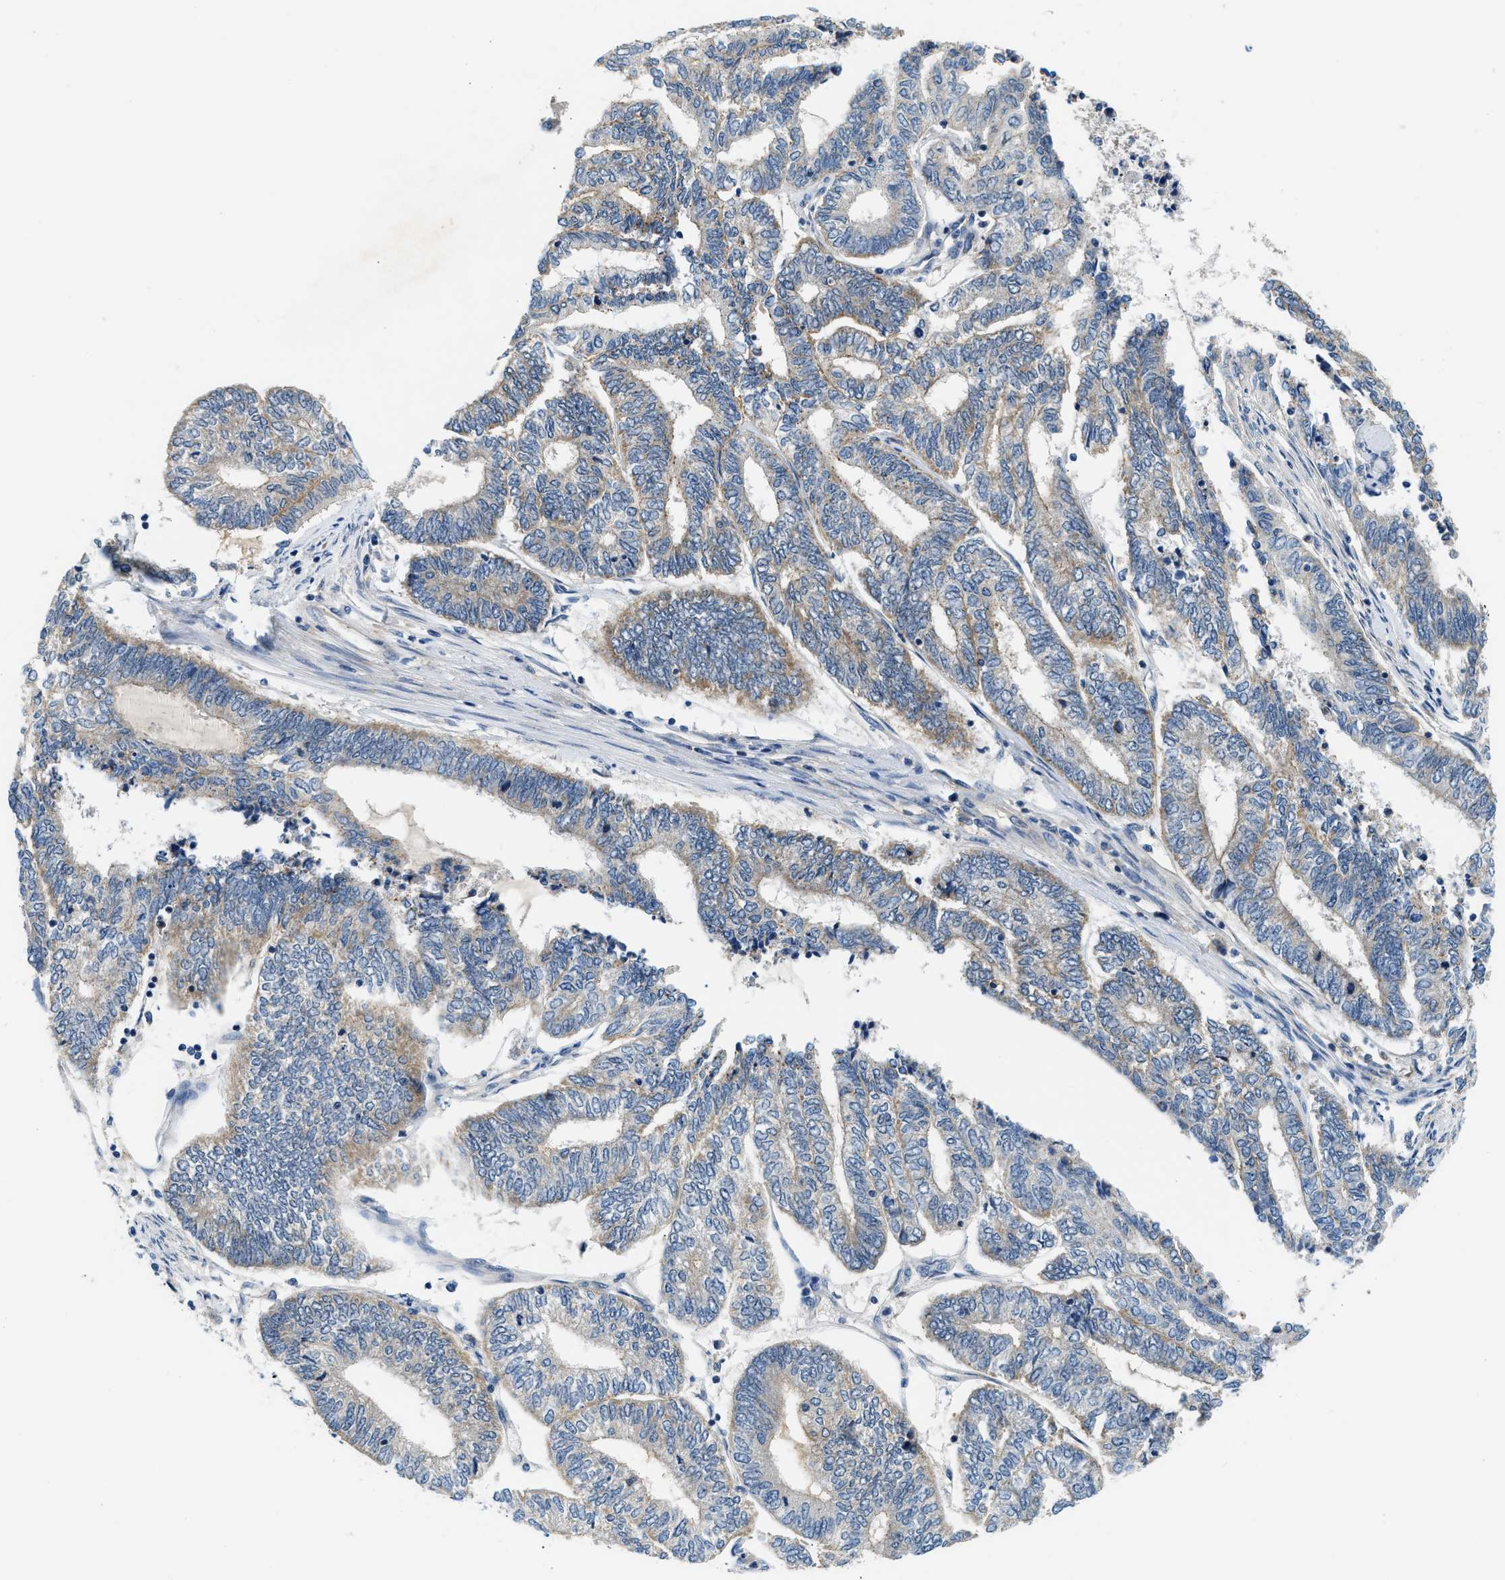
{"staining": {"intensity": "moderate", "quantity": ">75%", "location": "cytoplasmic/membranous"}, "tissue": "endometrial cancer", "cell_type": "Tumor cells", "image_type": "cancer", "snomed": [{"axis": "morphology", "description": "Adenocarcinoma, NOS"}, {"axis": "topography", "description": "Uterus"}, {"axis": "topography", "description": "Endometrium"}], "caption": "The histopathology image shows staining of endometrial cancer (adenocarcinoma), revealing moderate cytoplasmic/membranous protein expression (brown color) within tumor cells.", "gene": "LPIN2", "patient": {"sex": "female", "age": 70}}